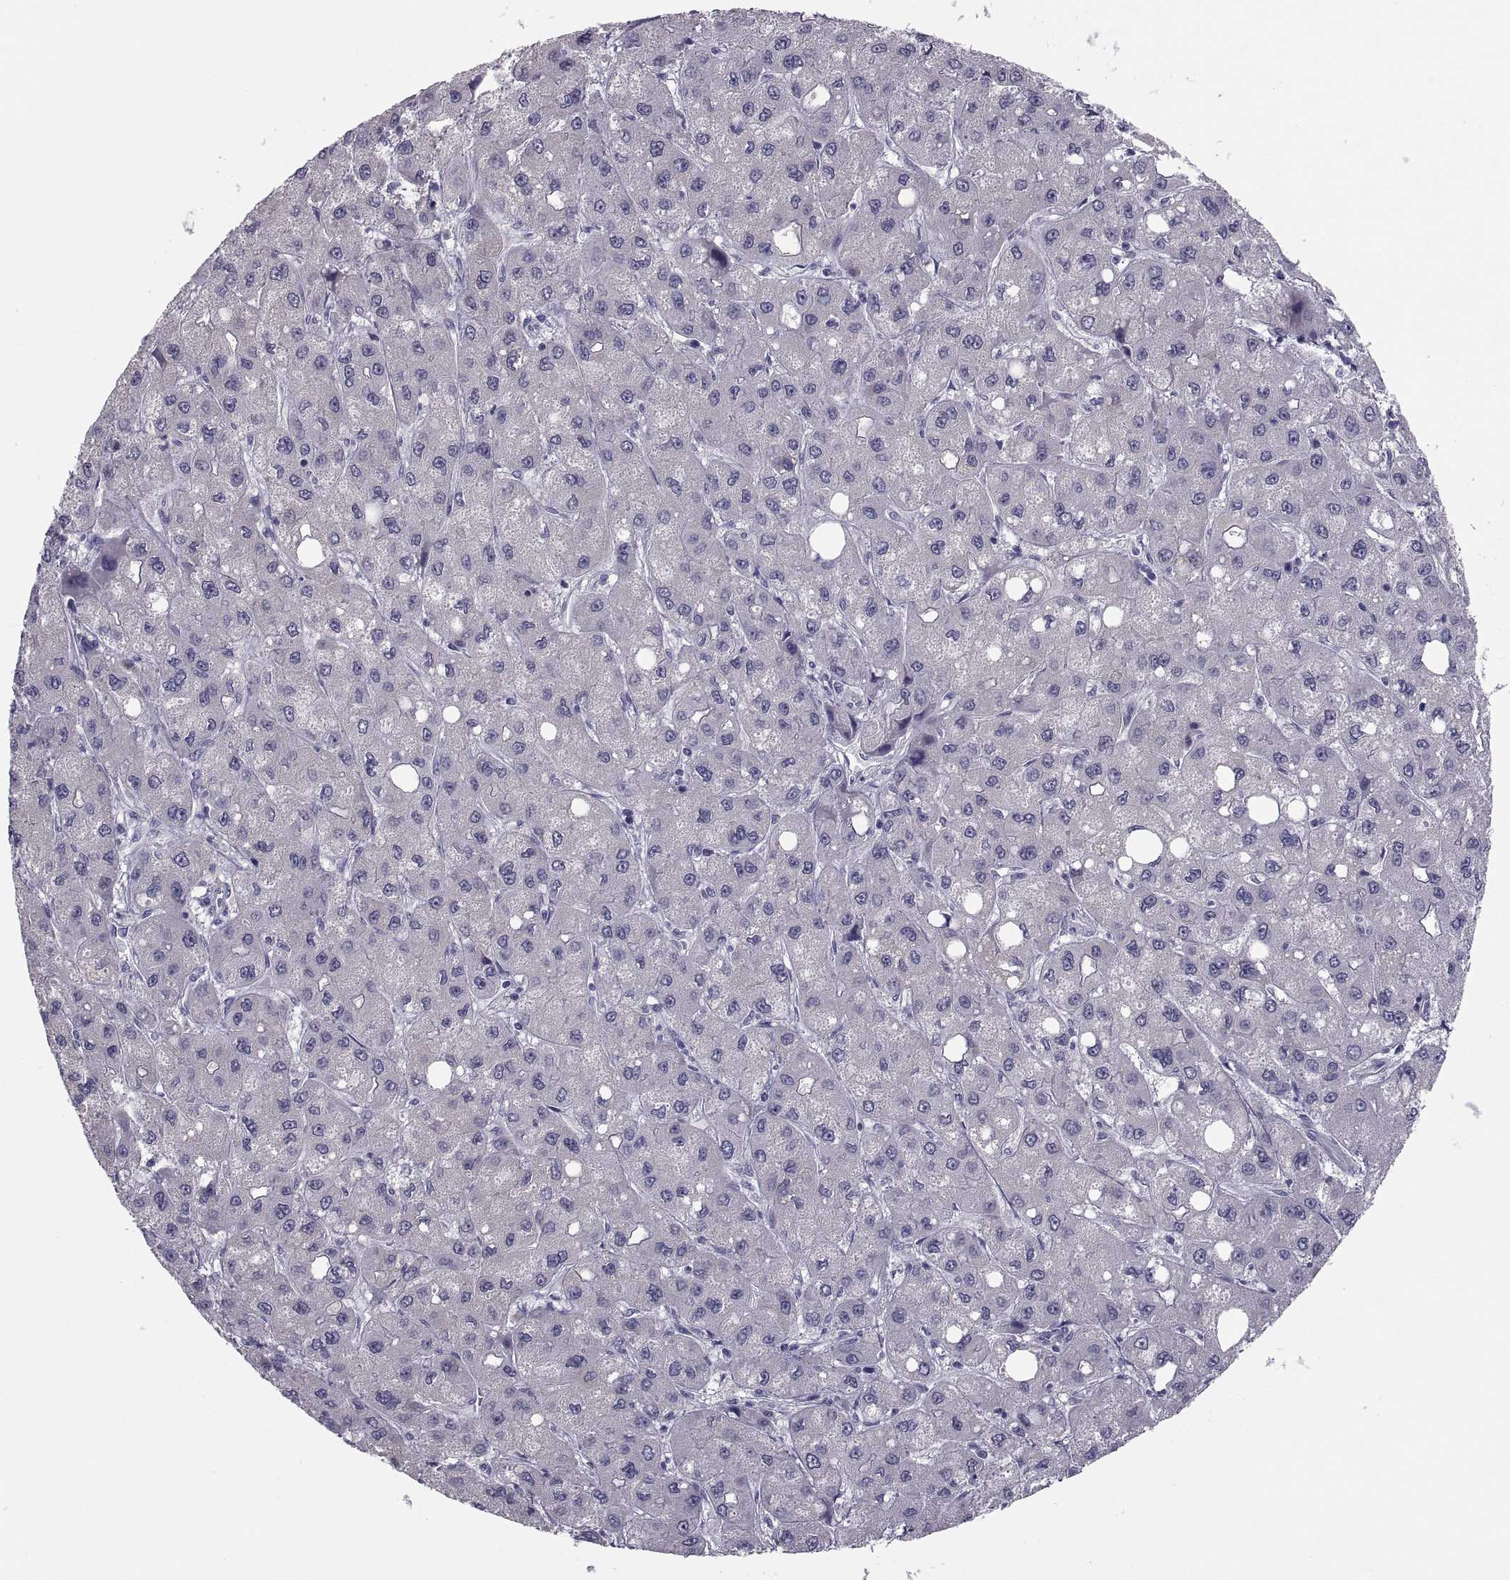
{"staining": {"intensity": "negative", "quantity": "none", "location": "none"}, "tissue": "liver cancer", "cell_type": "Tumor cells", "image_type": "cancer", "snomed": [{"axis": "morphology", "description": "Carcinoma, Hepatocellular, NOS"}, {"axis": "topography", "description": "Liver"}], "caption": "Tumor cells show no significant protein staining in liver cancer.", "gene": "PDZRN4", "patient": {"sex": "male", "age": 73}}